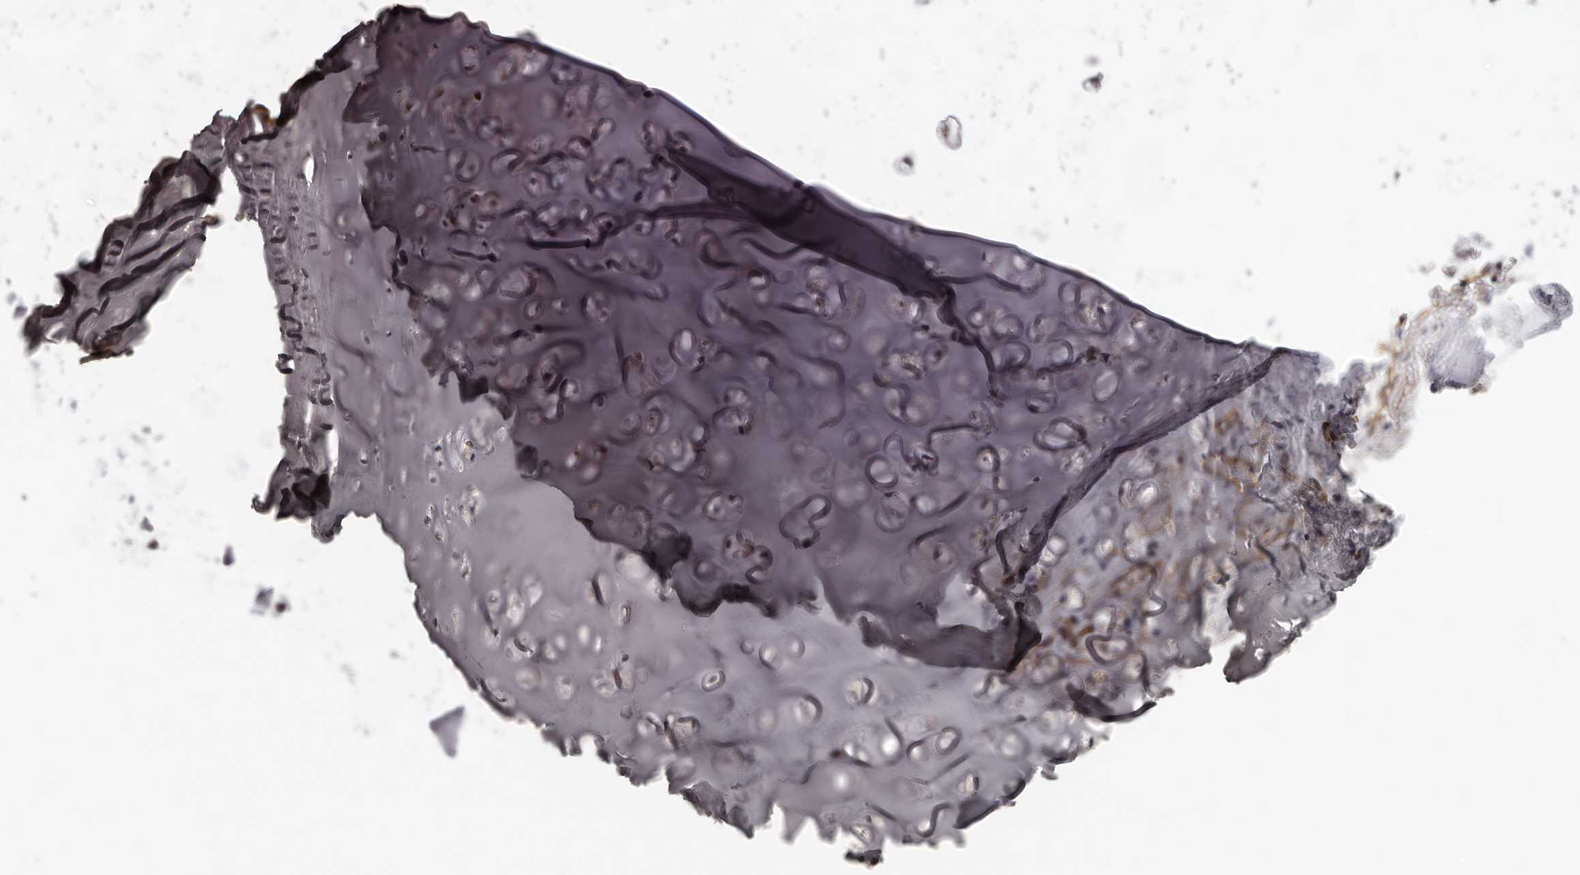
{"staining": {"intensity": "negative", "quantity": "none", "location": "none"}, "tissue": "adipose tissue", "cell_type": "Adipocytes", "image_type": "normal", "snomed": [{"axis": "morphology", "description": "Normal tissue, NOS"}, {"axis": "morphology", "description": "Basal cell carcinoma"}, {"axis": "topography", "description": "Cartilage tissue"}, {"axis": "topography", "description": "Nasopharynx"}, {"axis": "topography", "description": "Oral tissue"}], "caption": "High magnification brightfield microscopy of unremarkable adipose tissue stained with DAB (3,3'-diaminobenzidine) (brown) and counterstained with hematoxylin (blue): adipocytes show no significant positivity. The staining is performed using DAB brown chromogen with nuclei counter-stained in using hematoxylin.", "gene": "GPR78", "patient": {"sex": "female", "age": 77}}